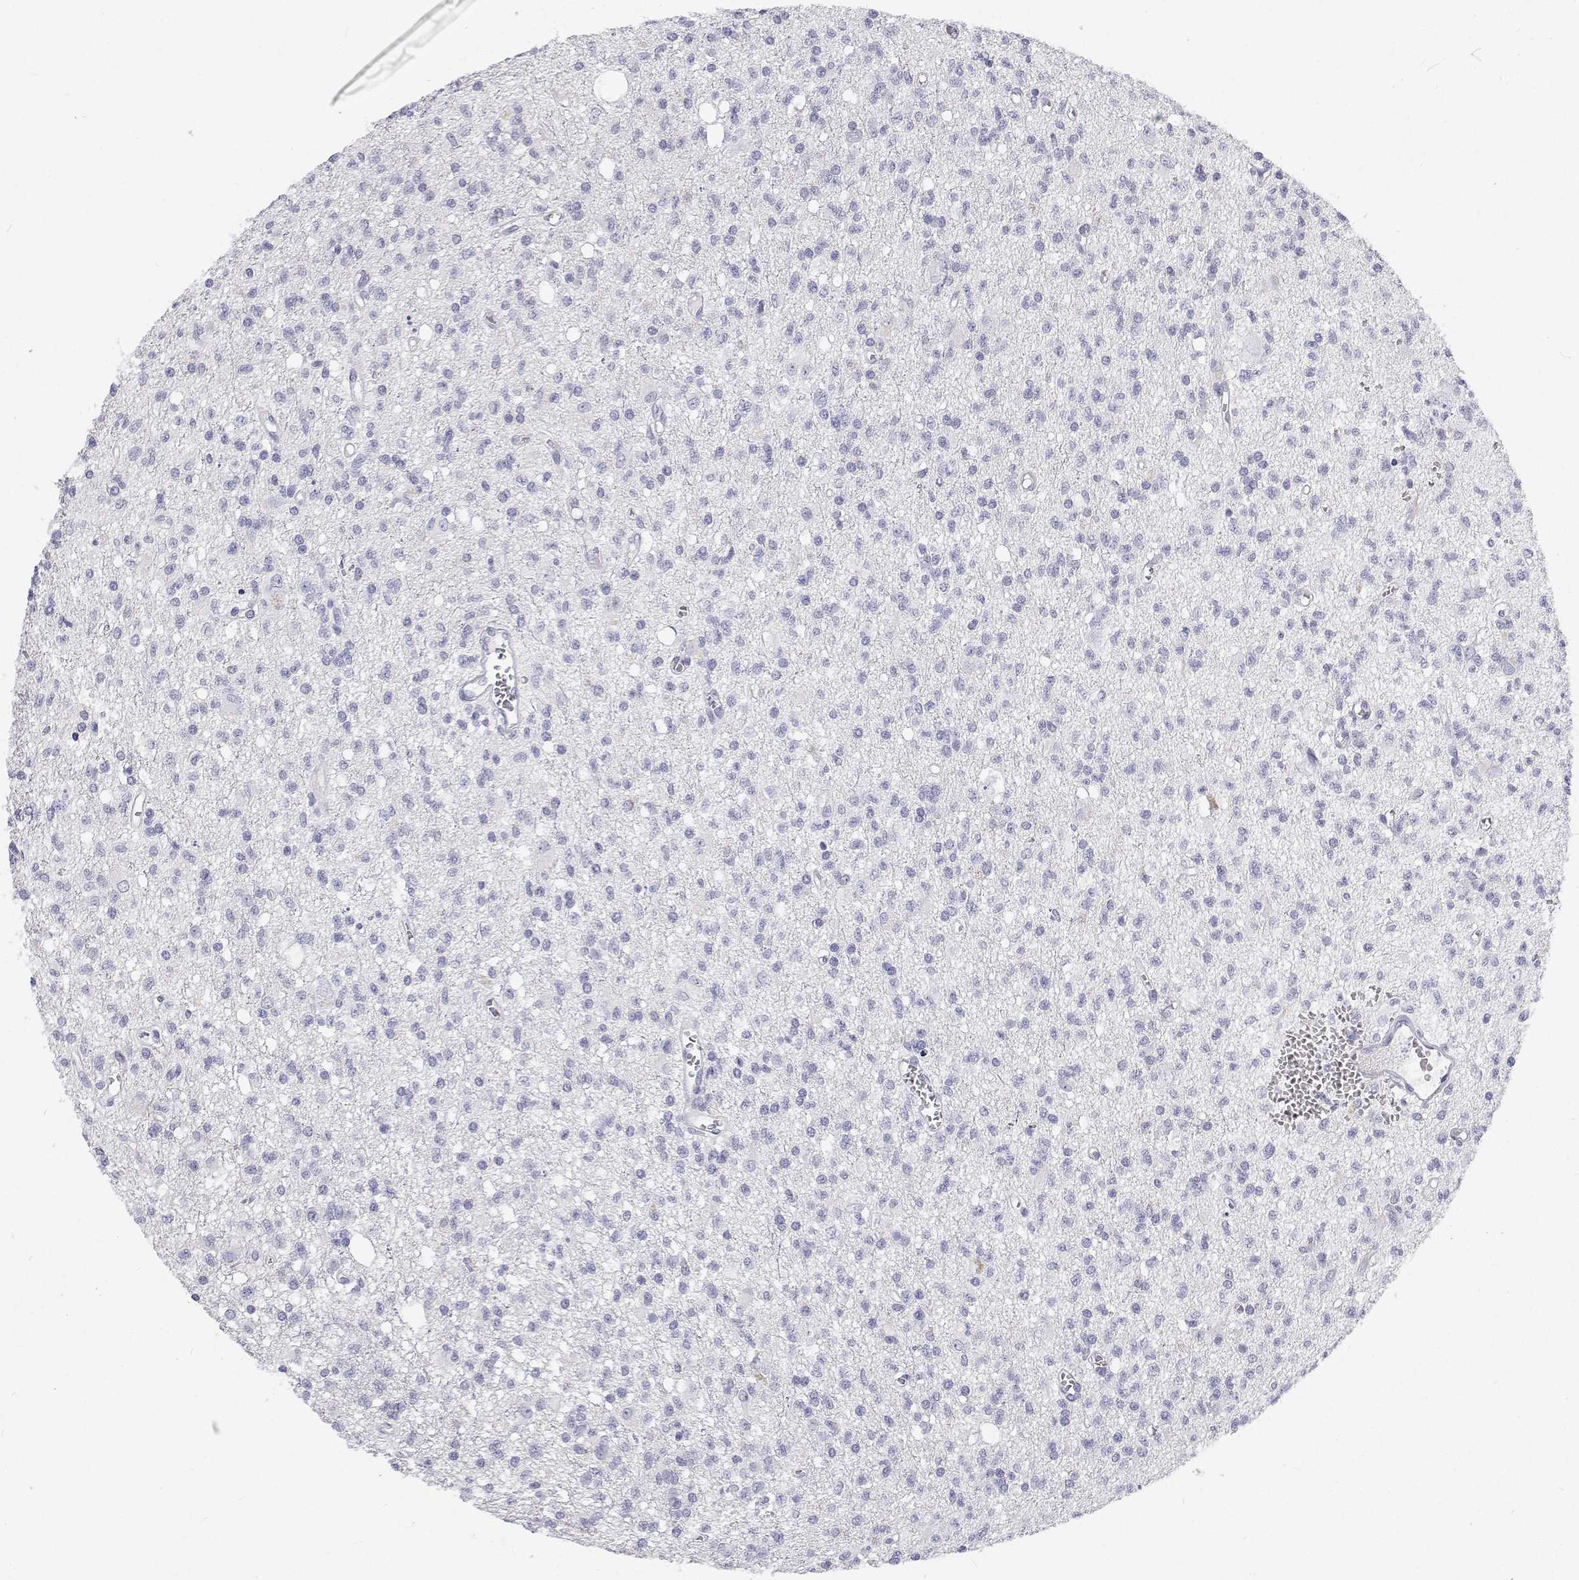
{"staining": {"intensity": "negative", "quantity": "none", "location": "none"}, "tissue": "glioma", "cell_type": "Tumor cells", "image_type": "cancer", "snomed": [{"axis": "morphology", "description": "Glioma, malignant, Low grade"}, {"axis": "topography", "description": "Brain"}], "caption": "Immunohistochemistry photomicrograph of neoplastic tissue: human low-grade glioma (malignant) stained with DAB (3,3'-diaminobenzidine) exhibits no significant protein positivity in tumor cells.", "gene": "NCR2", "patient": {"sex": "male", "age": 64}}